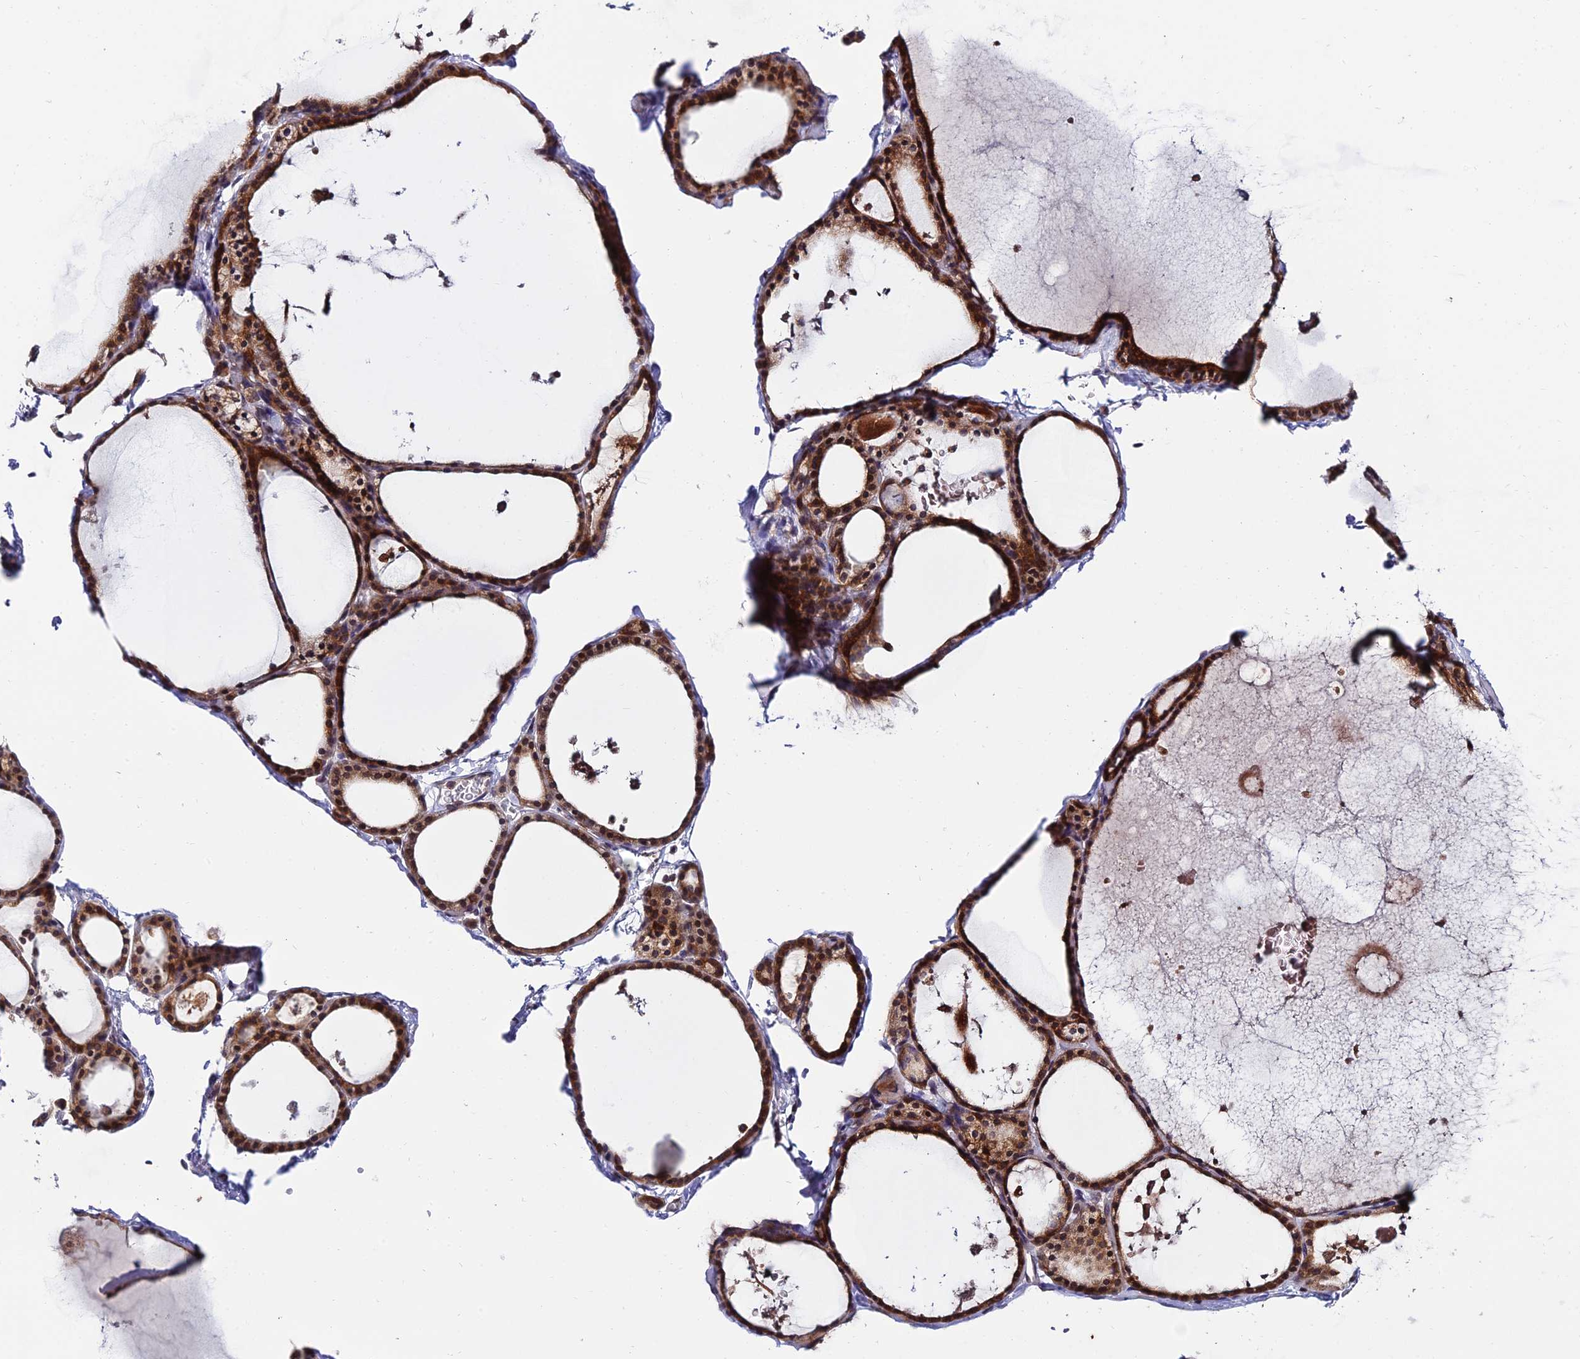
{"staining": {"intensity": "strong", "quantity": ">75%", "location": "cytoplasmic/membranous,nuclear"}, "tissue": "thyroid gland", "cell_type": "Glandular cells", "image_type": "normal", "snomed": [{"axis": "morphology", "description": "Normal tissue, NOS"}, {"axis": "topography", "description": "Thyroid gland"}], "caption": "Protein expression analysis of normal human thyroid gland reveals strong cytoplasmic/membranous,nuclear positivity in approximately >75% of glandular cells.", "gene": "CDNF", "patient": {"sex": "male", "age": 56}}